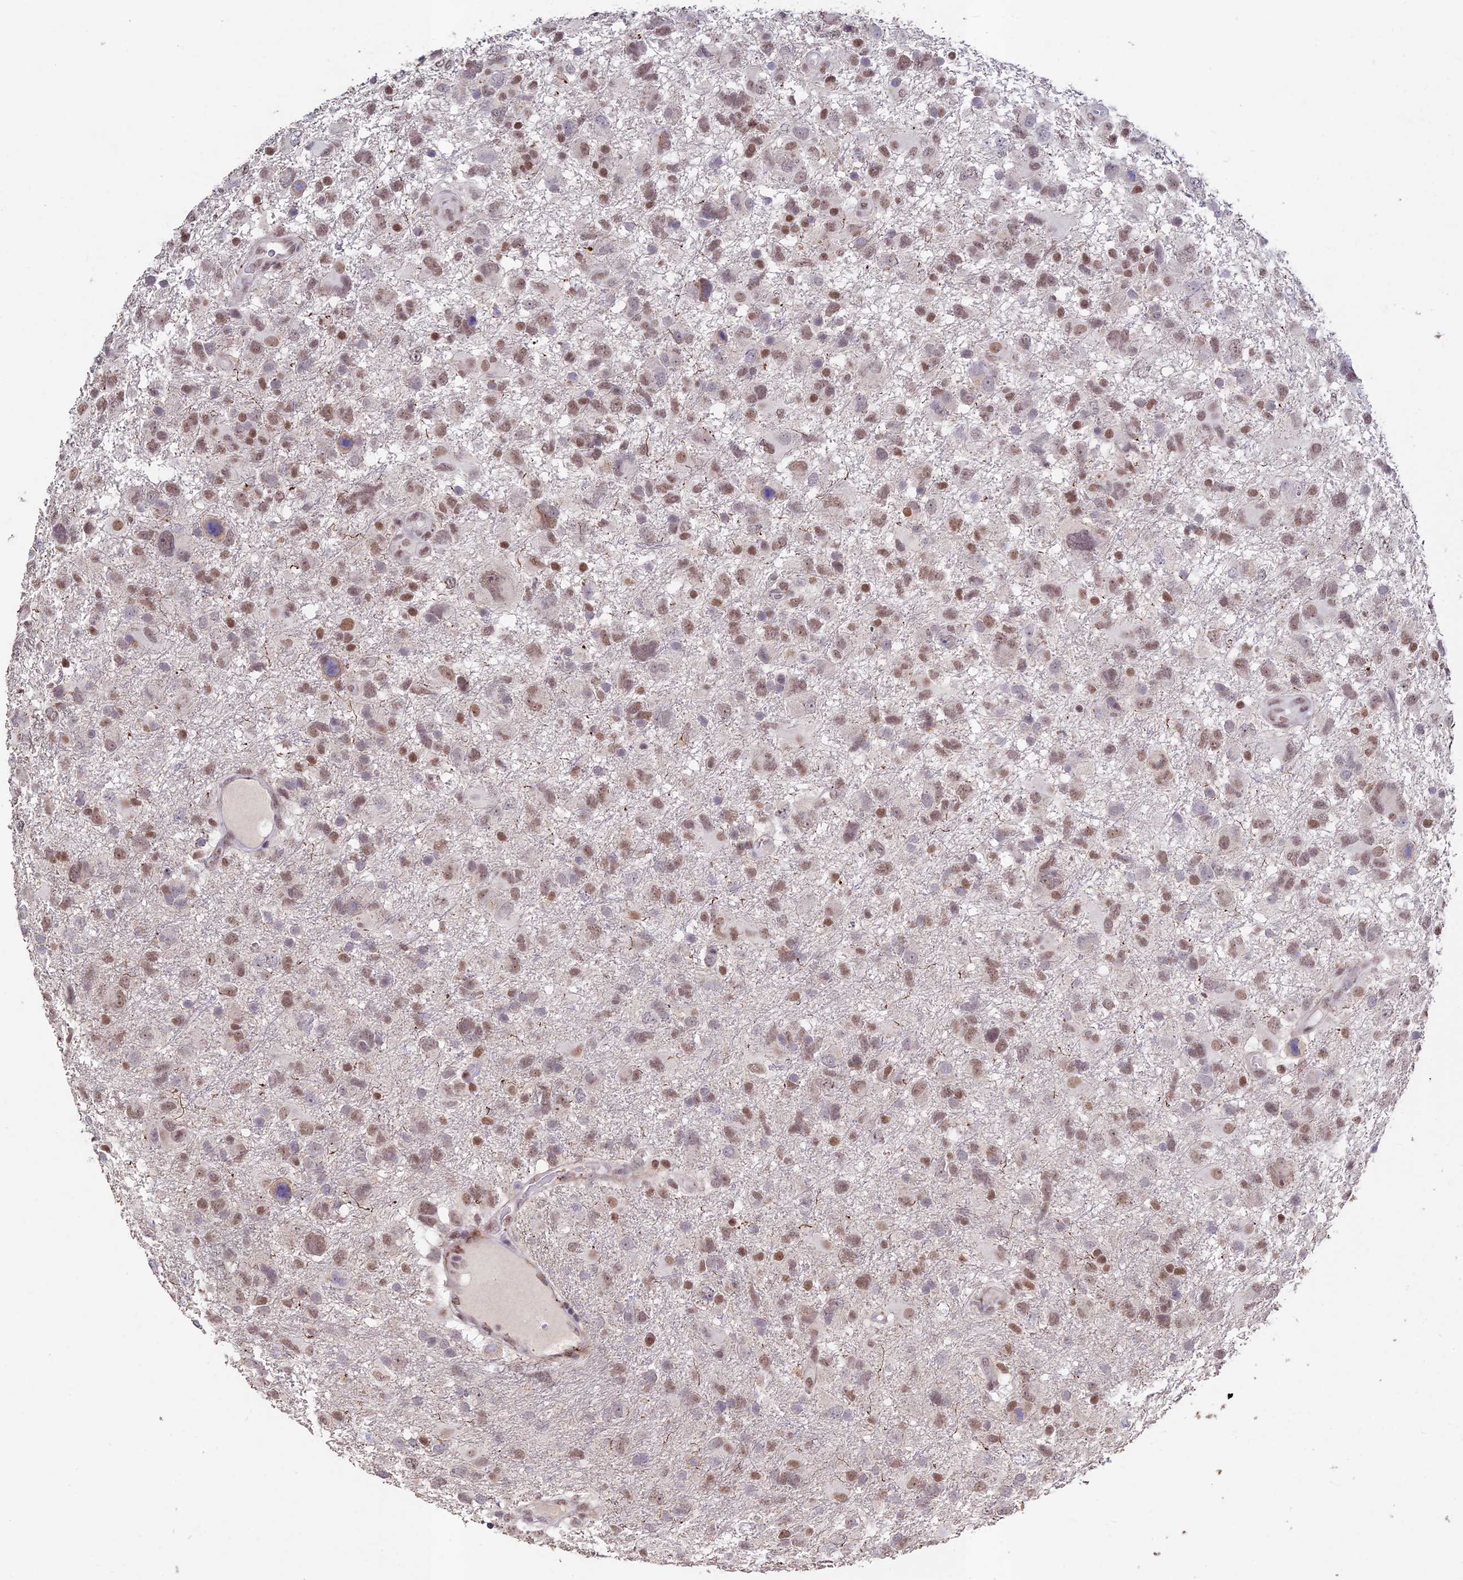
{"staining": {"intensity": "moderate", "quantity": ">75%", "location": "nuclear"}, "tissue": "glioma", "cell_type": "Tumor cells", "image_type": "cancer", "snomed": [{"axis": "morphology", "description": "Glioma, malignant, High grade"}, {"axis": "topography", "description": "Brain"}], "caption": "Tumor cells display medium levels of moderate nuclear expression in approximately >75% of cells in malignant high-grade glioma. (DAB IHC with brightfield microscopy, high magnification).", "gene": "RAVER1", "patient": {"sex": "male", "age": 61}}